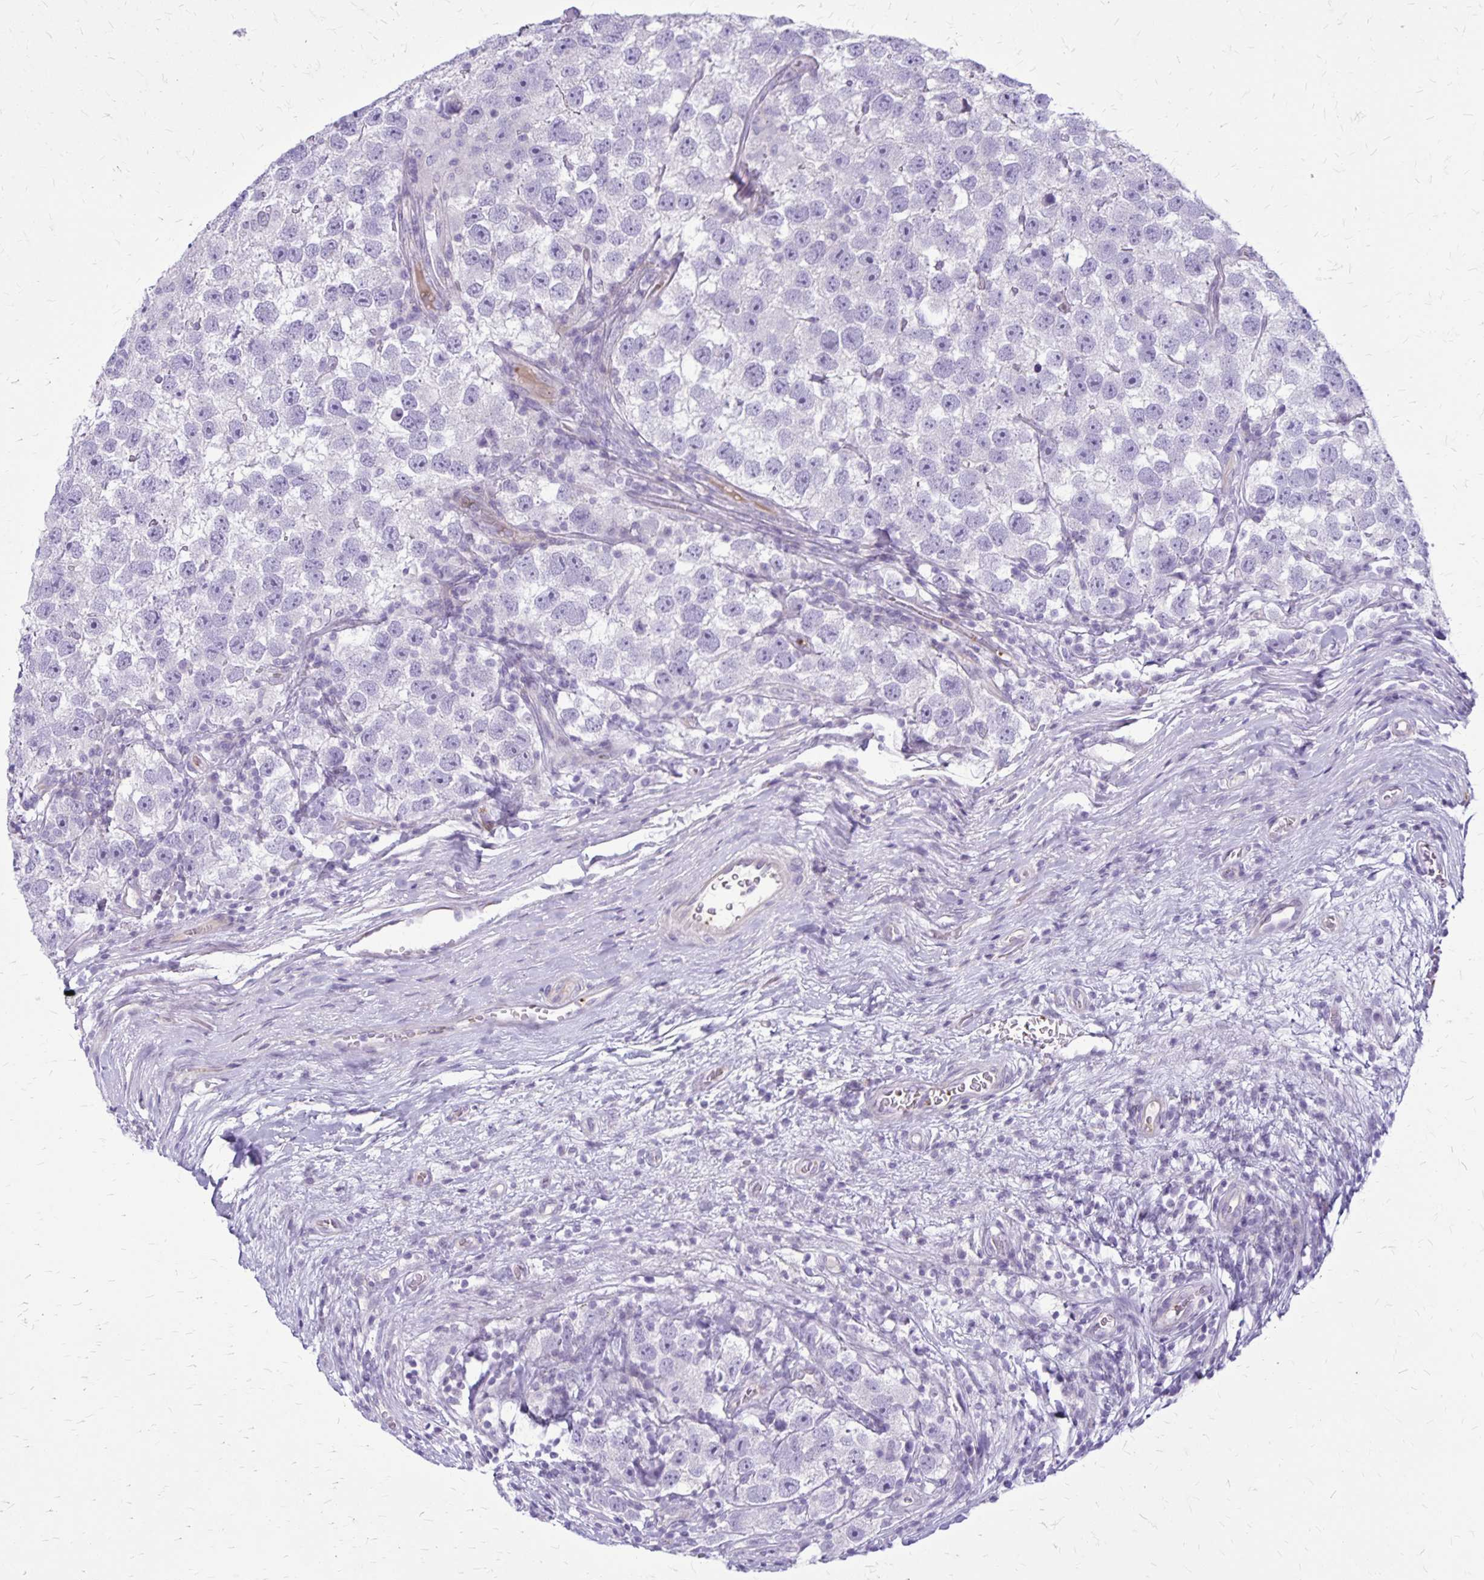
{"staining": {"intensity": "negative", "quantity": "none", "location": "none"}, "tissue": "testis cancer", "cell_type": "Tumor cells", "image_type": "cancer", "snomed": [{"axis": "morphology", "description": "Seminoma, NOS"}, {"axis": "topography", "description": "Testis"}], "caption": "This micrograph is of testis cancer (seminoma) stained with IHC to label a protein in brown with the nuclei are counter-stained blue. There is no expression in tumor cells.", "gene": "GP9", "patient": {"sex": "male", "age": 26}}